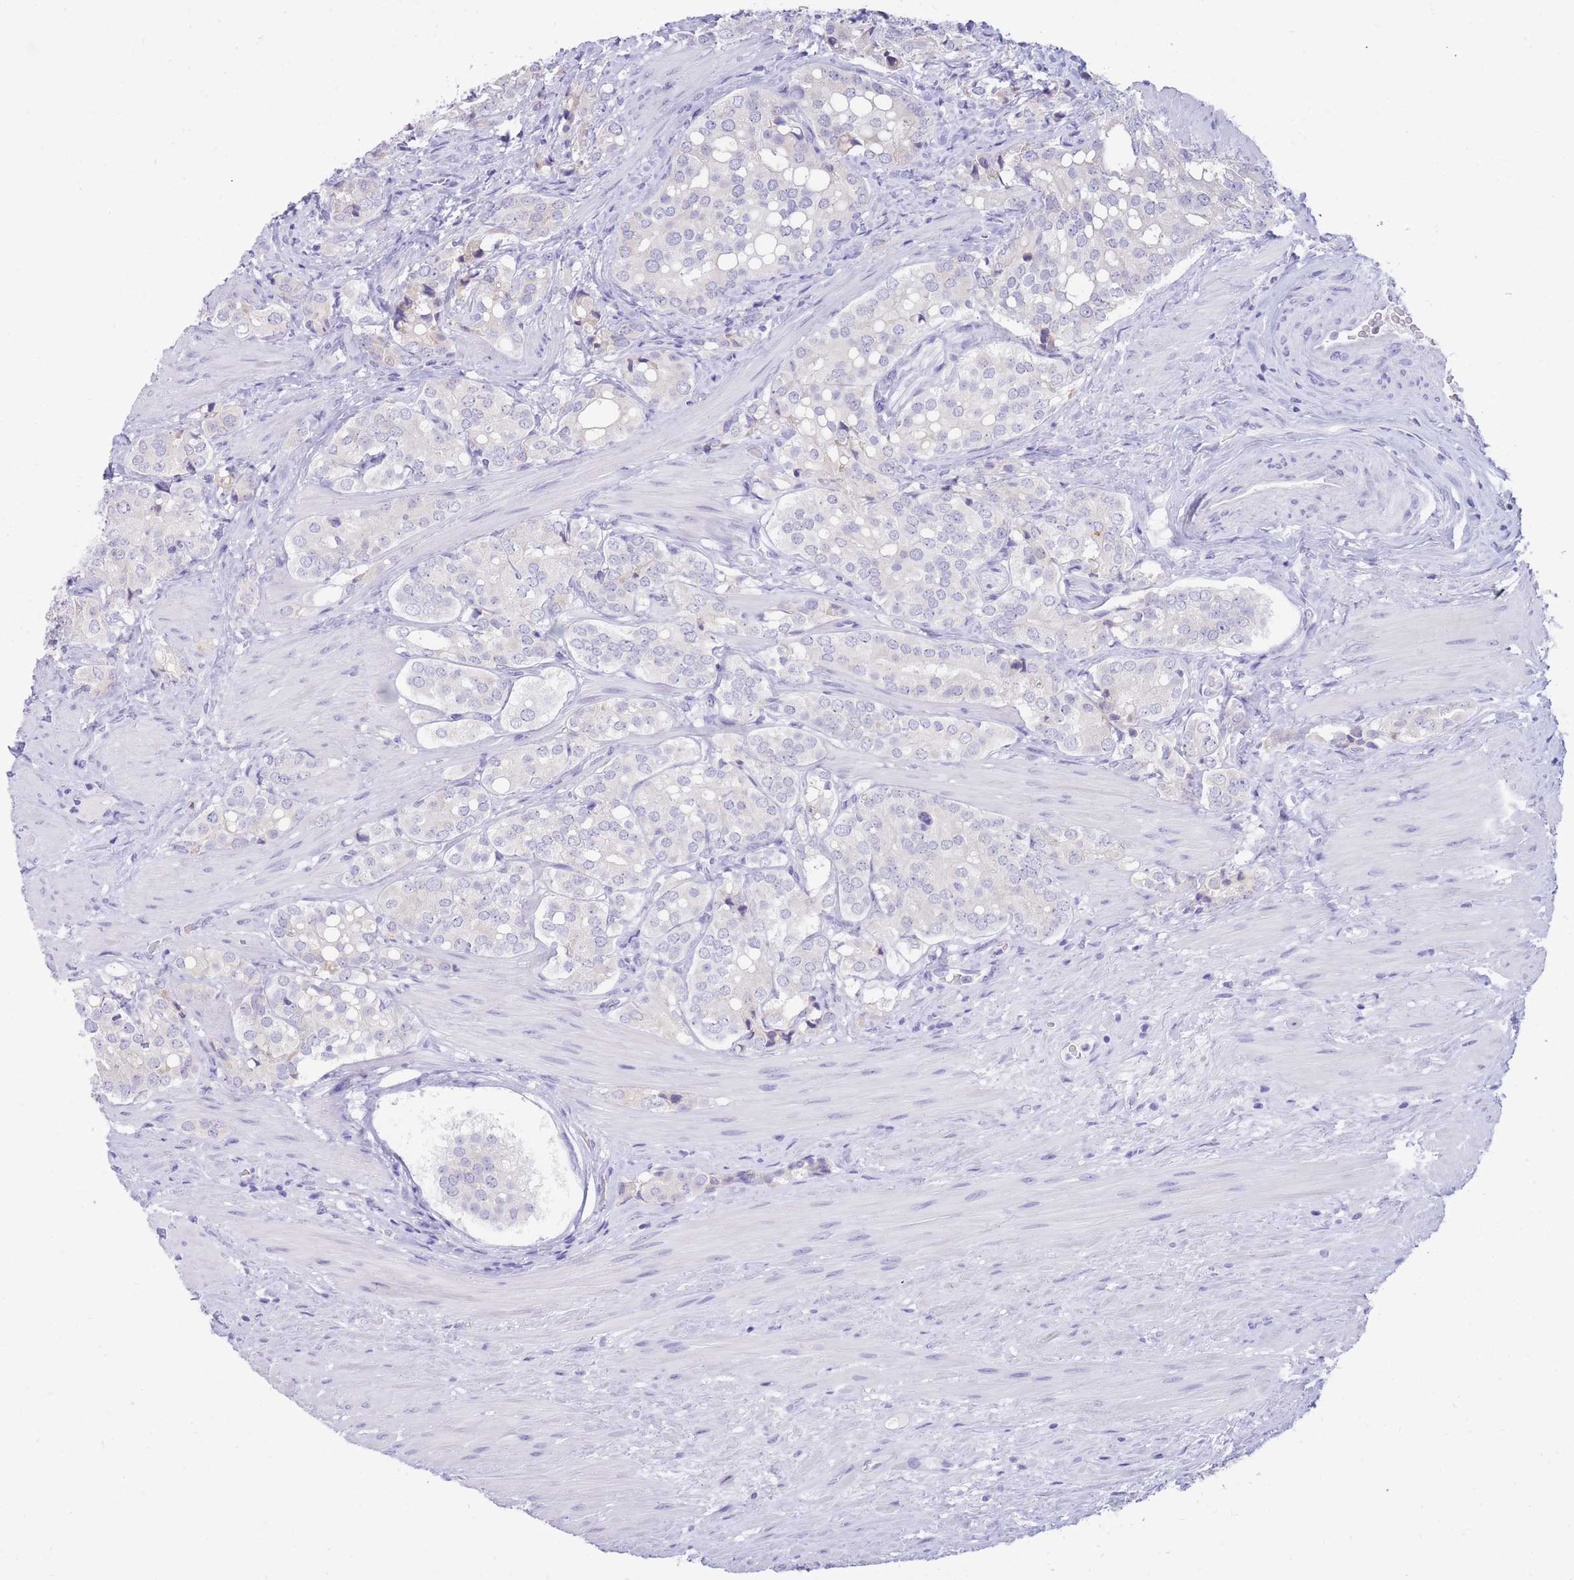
{"staining": {"intensity": "negative", "quantity": "none", "location": "none"}, "tissue": "prostate cancer", "cell_type": "Tumor cells", "image_type": "cancer", "snomed": [{"axis": "morphology", "description": "Adenocarcinoma, High grade"}, {"axis": "topography", "description": "Prostate"}], "caption": "Immunohistochemistry micrograph of human adenocarcinoma (high-grade) (prostate) stained for a protein (brown), which shows no staining in tumor cells.", "gene": "SSUH2", "patient": {"sex": "male", "age": 71}}